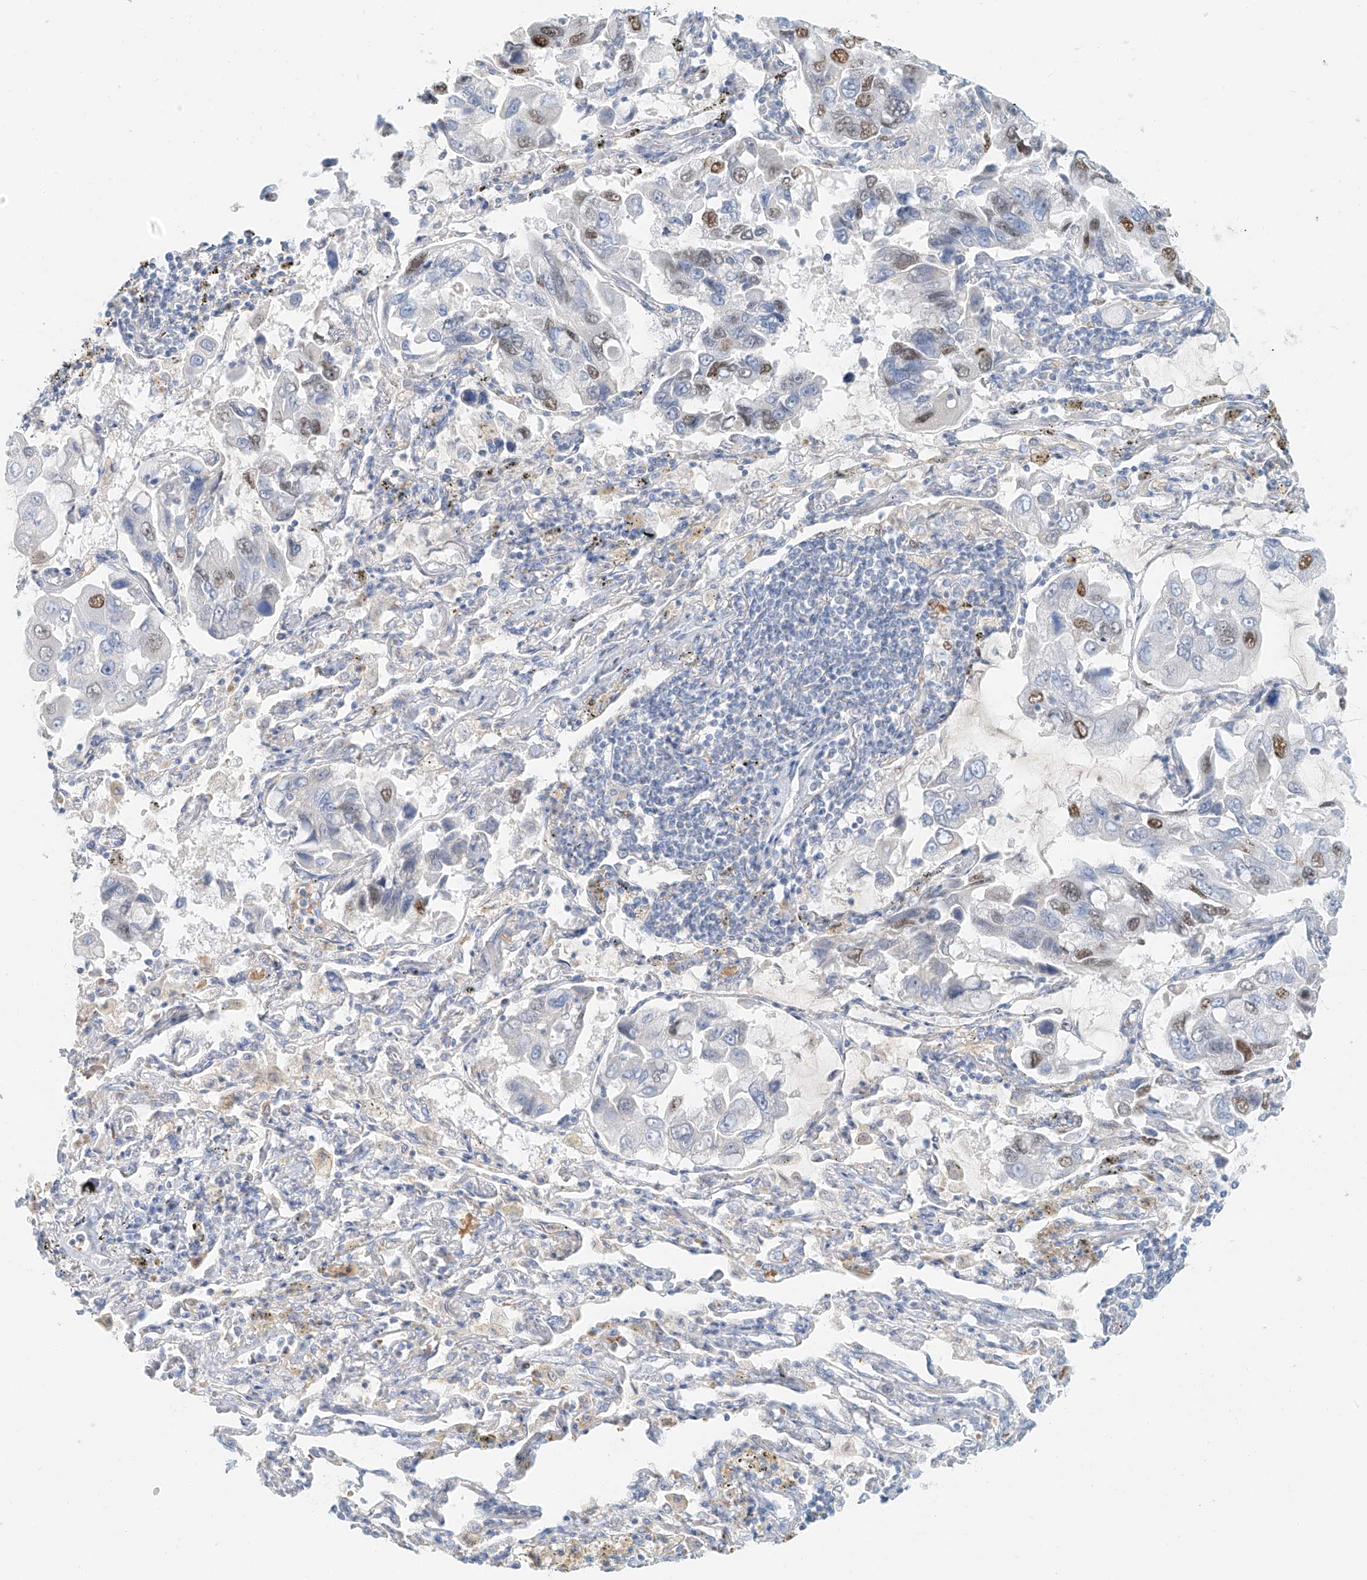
{"staining": {"intensity": "moderate", "quantity": "<25%", "location": "nuclear"}, "tissue": "lung cancer", "cell_type": "Tumor cells", "image_type": "cancer", "snomed": [{"axis": "morphology", "description": "Adenocarcinoma, NOS"}, {"axis": "topography", "description": "Lung"}], "caption": "DAB (3,3'-diaminobenzidine) immunohistochemical staining of human lung adenocarcinoma reveals moderate nuclear protein positivity in approximately <25% of tumor cells. The staining was performed using DAB (3,3'-diaminobenzidine), with brown indicating positive protein expression. Nuclei are stained blue with hematoxylin.", "gene": "PGC", "patient": {"sex": "male", "age": 64}}